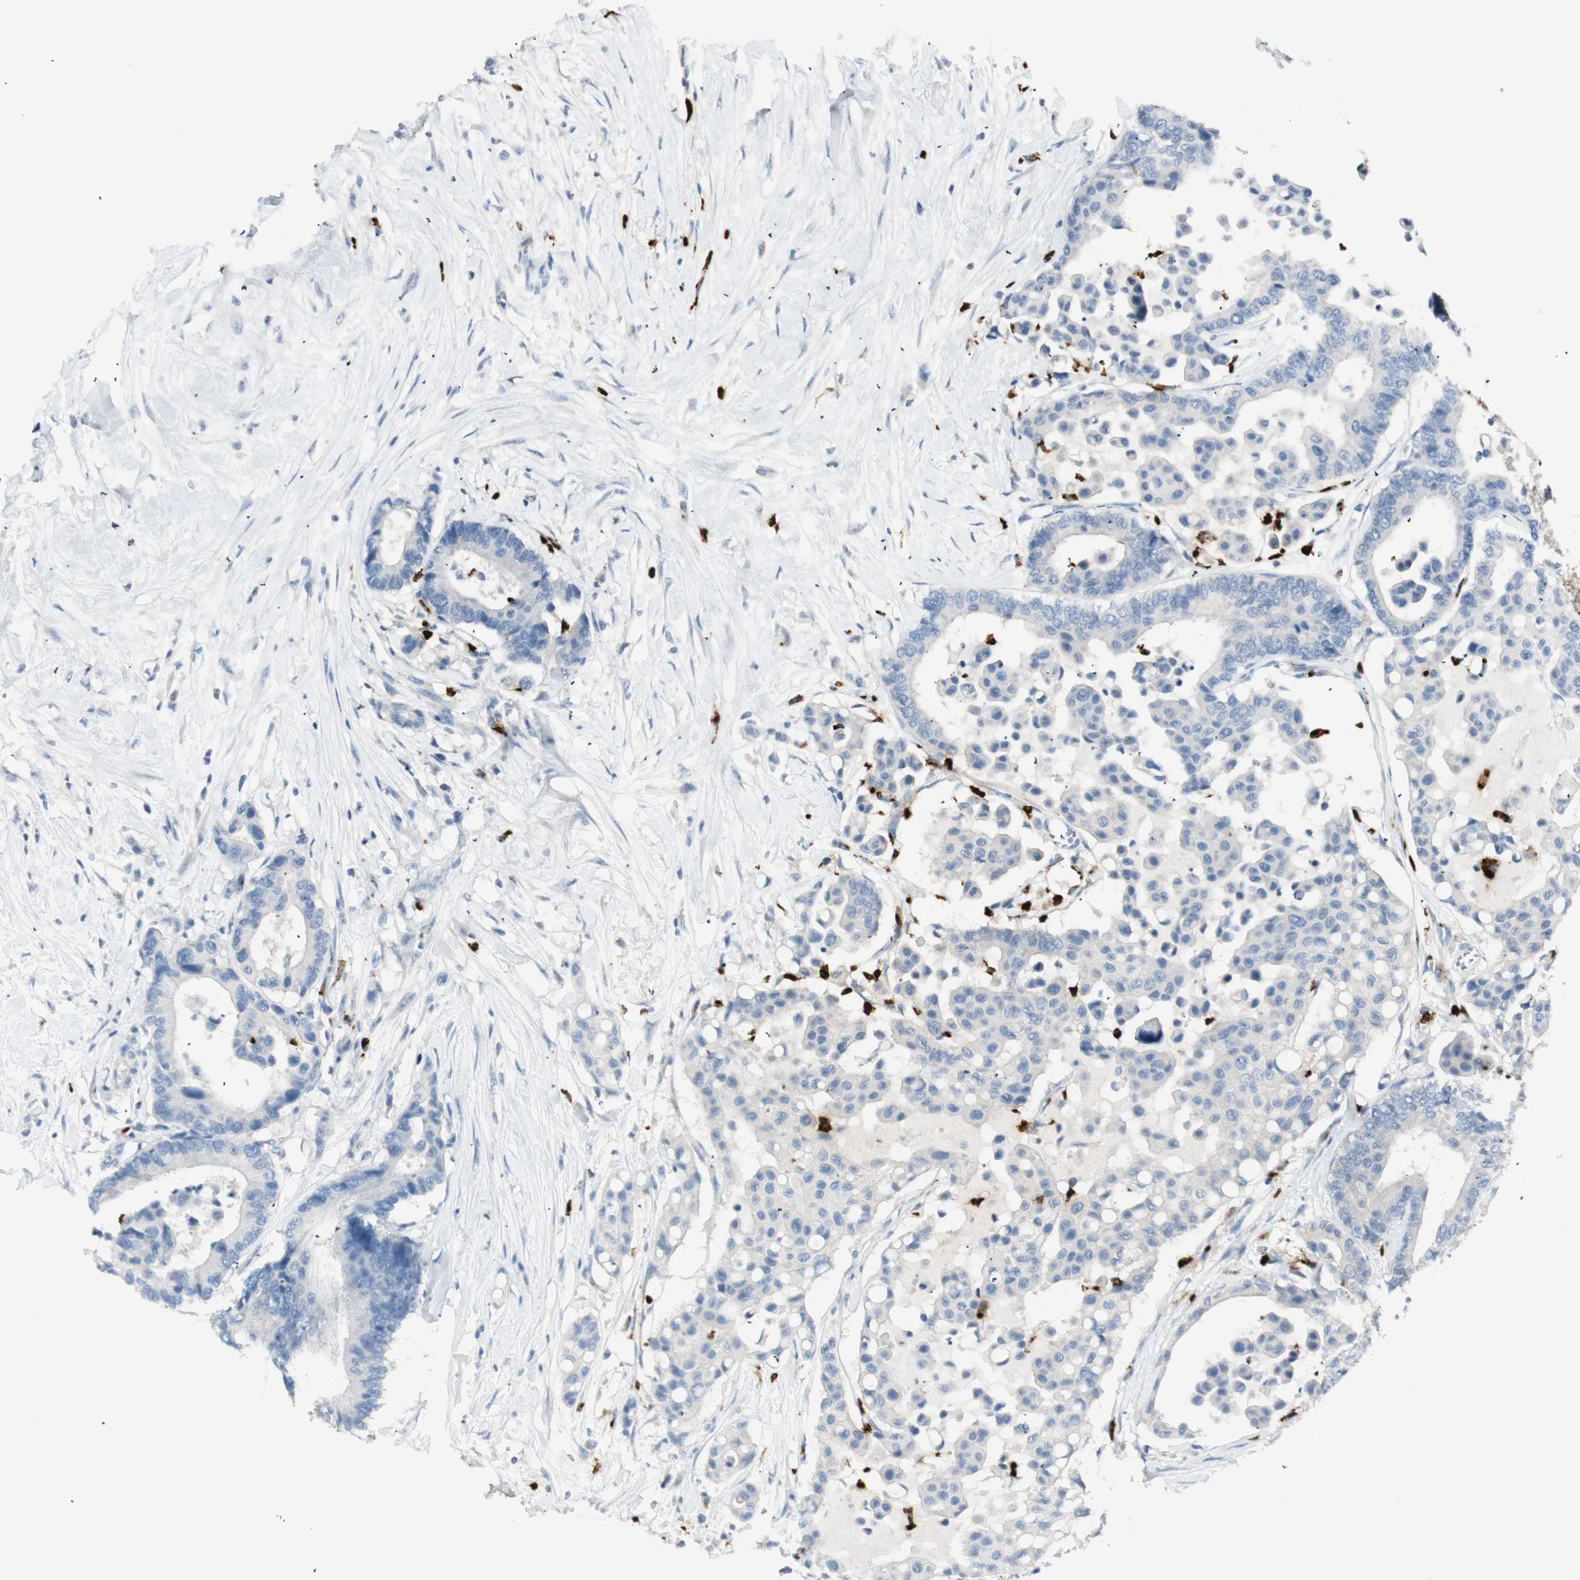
{"staining": {"intensity": "negative", "quantity": "none", "location": "none"}, "tissue": "colorectal cancer", "cell_type": "Tumor cells", "image_type": "cancer", "snomed": [{"axis": "morphology", "description": "Normal tissue, NOS"}, {"axis": "morphology", "description": "Adenocarcinoma, NOS"}, {"axis": "topography", "description": "Colon"}], "caption": "Tumor cells show no significant protein expression in colorectal cancer. The staining was performed using DAB to visualize the protein expression in brown, while the nuclei were stained in blue with hematoxylin (Magnification: 20x).", "gene": "PRTN3", "patient": {"sex": "male", "age": 82}}